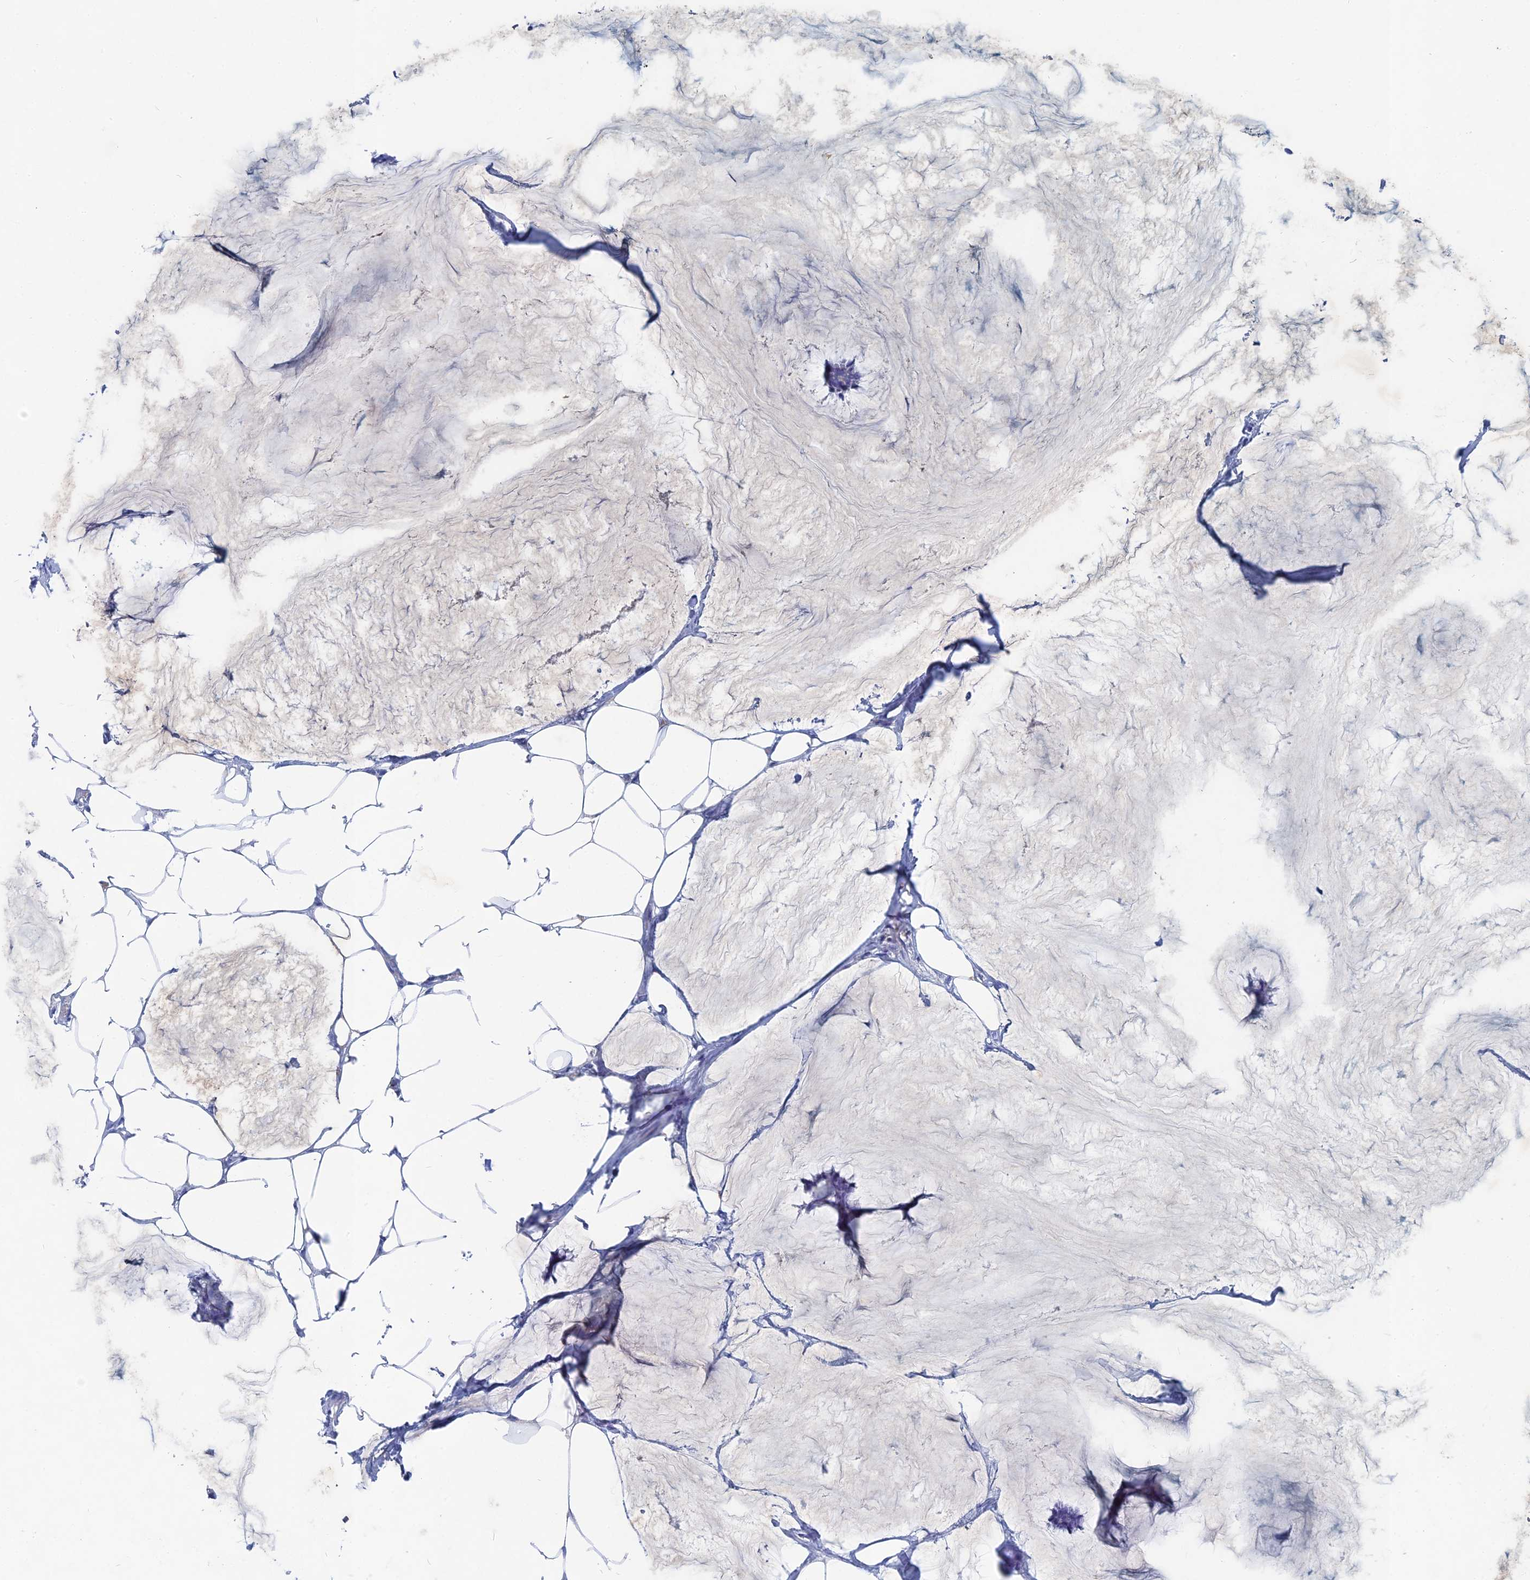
{"staining": {"intensity": "negative", "quantity": "none", "location": "none"}, "tissue": "breast cancer", "cell_type": "Tumor cells", "image_type": "cancer", "snomed": [{"axis": "morphology", "description": "Duct carcinoma"}, {"axis": "topography", "description": "Breast"}], "caption": "This photomicrograph is of breast cancer stained with immunohistochemistry (IHC) to label a protein in brown with the nuclei are counter-stained blue. There is no expression in tumor cells.", "gene": "HIGD1A", "patient": {"sex": "female", "age": 93}}